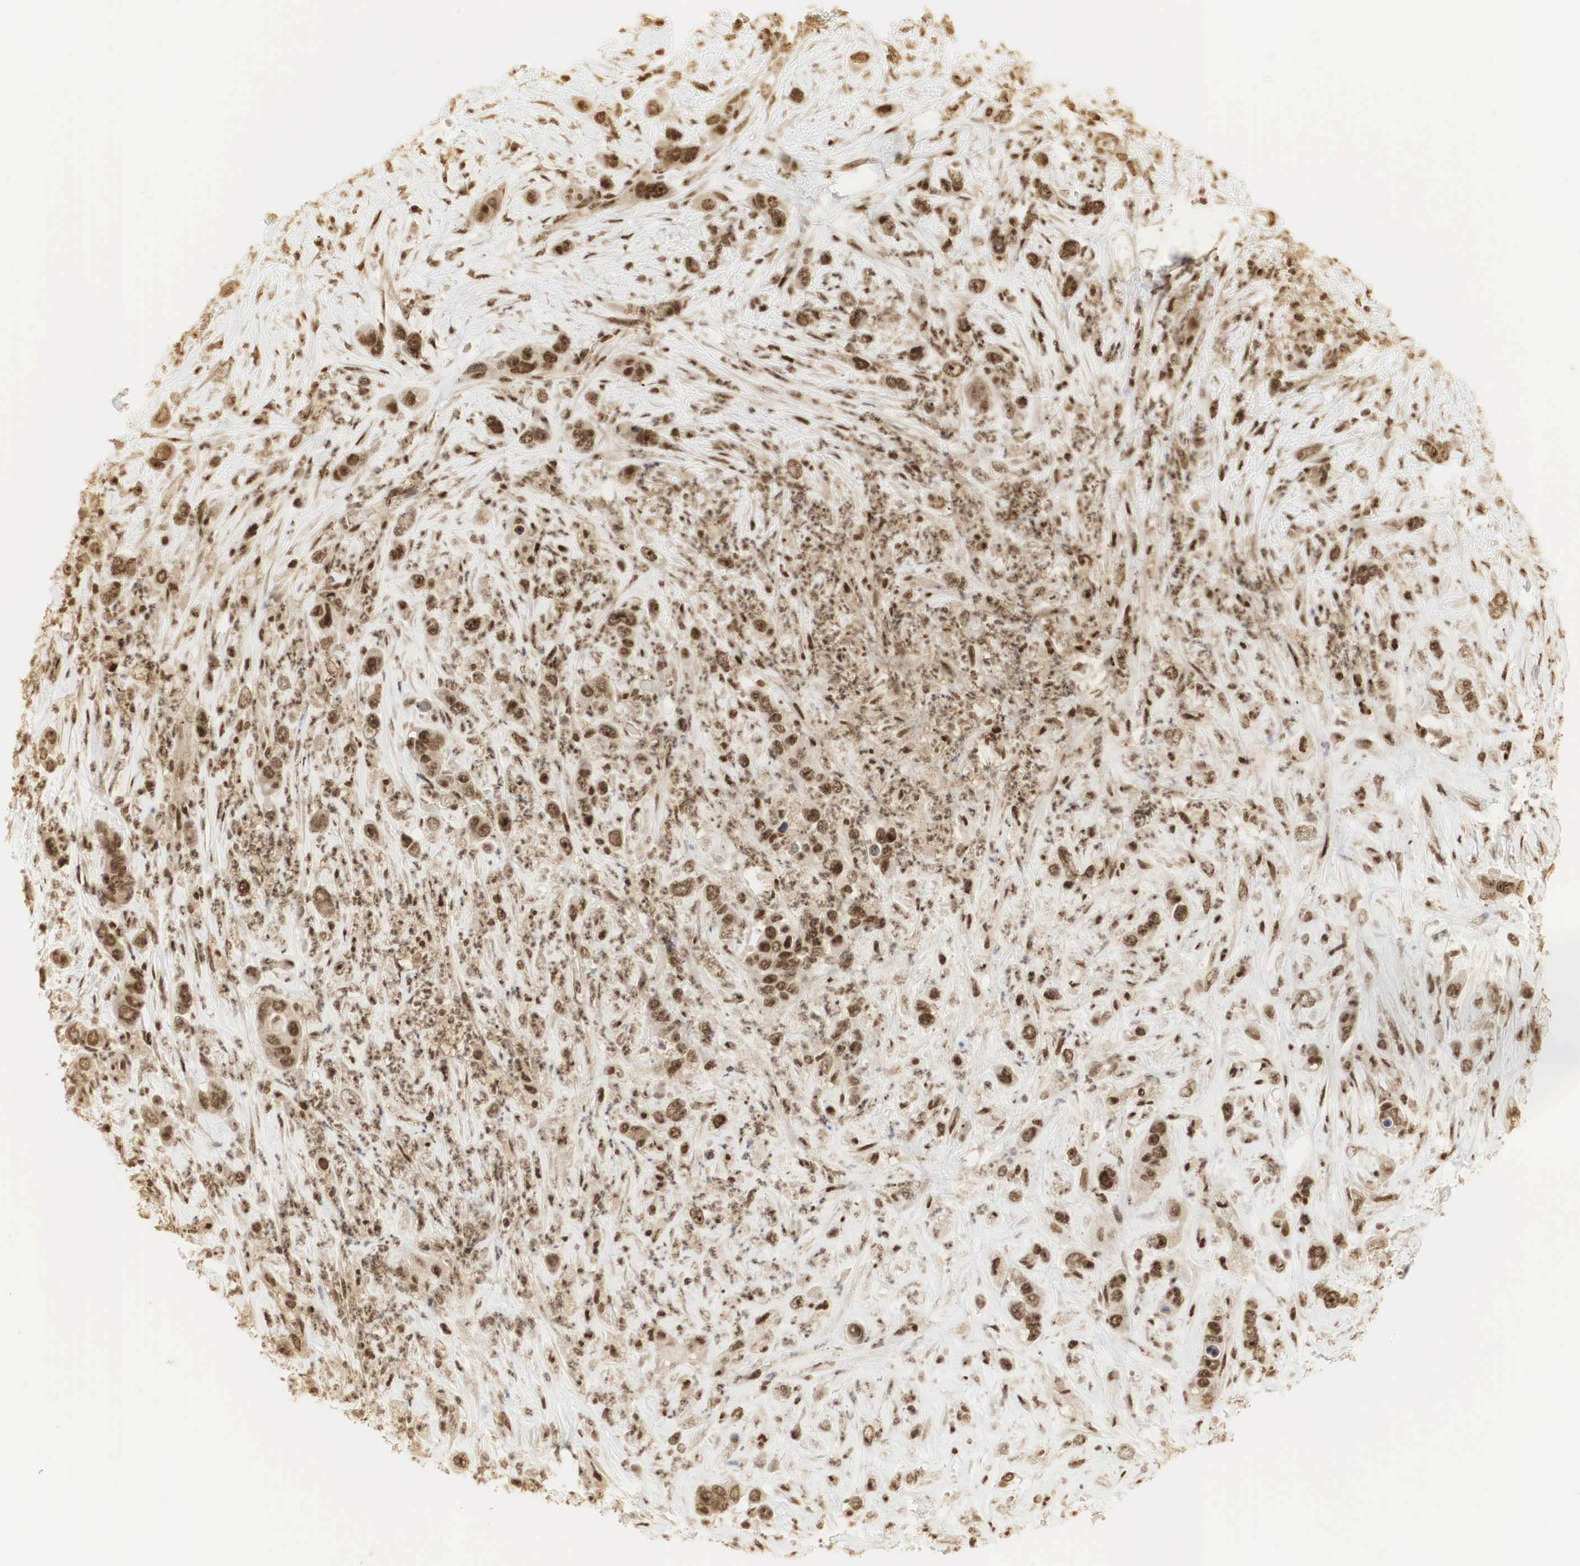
{"staining": {"intensity": "moderate", "quantity": ">75%", "location": "cytoplasmic/membranous,nuclear"}, "tissue": "liver cancer", "cell_type": "Tumor cells", "image_type": "cancer", "snomed": [{"axis": "morphology", "description": "Cholangiocarcinoma"}, {"axis": "topography", "description": "Liver"}], "caption": "This is a micrograph of immunohistochemistry staining of liver cancer, which shows moderate staining in the cytoplasmic/membranous and nuclear of tumor cells.", "gene": "RNF113A", "patient": {"sex": "female", "age": 79}}